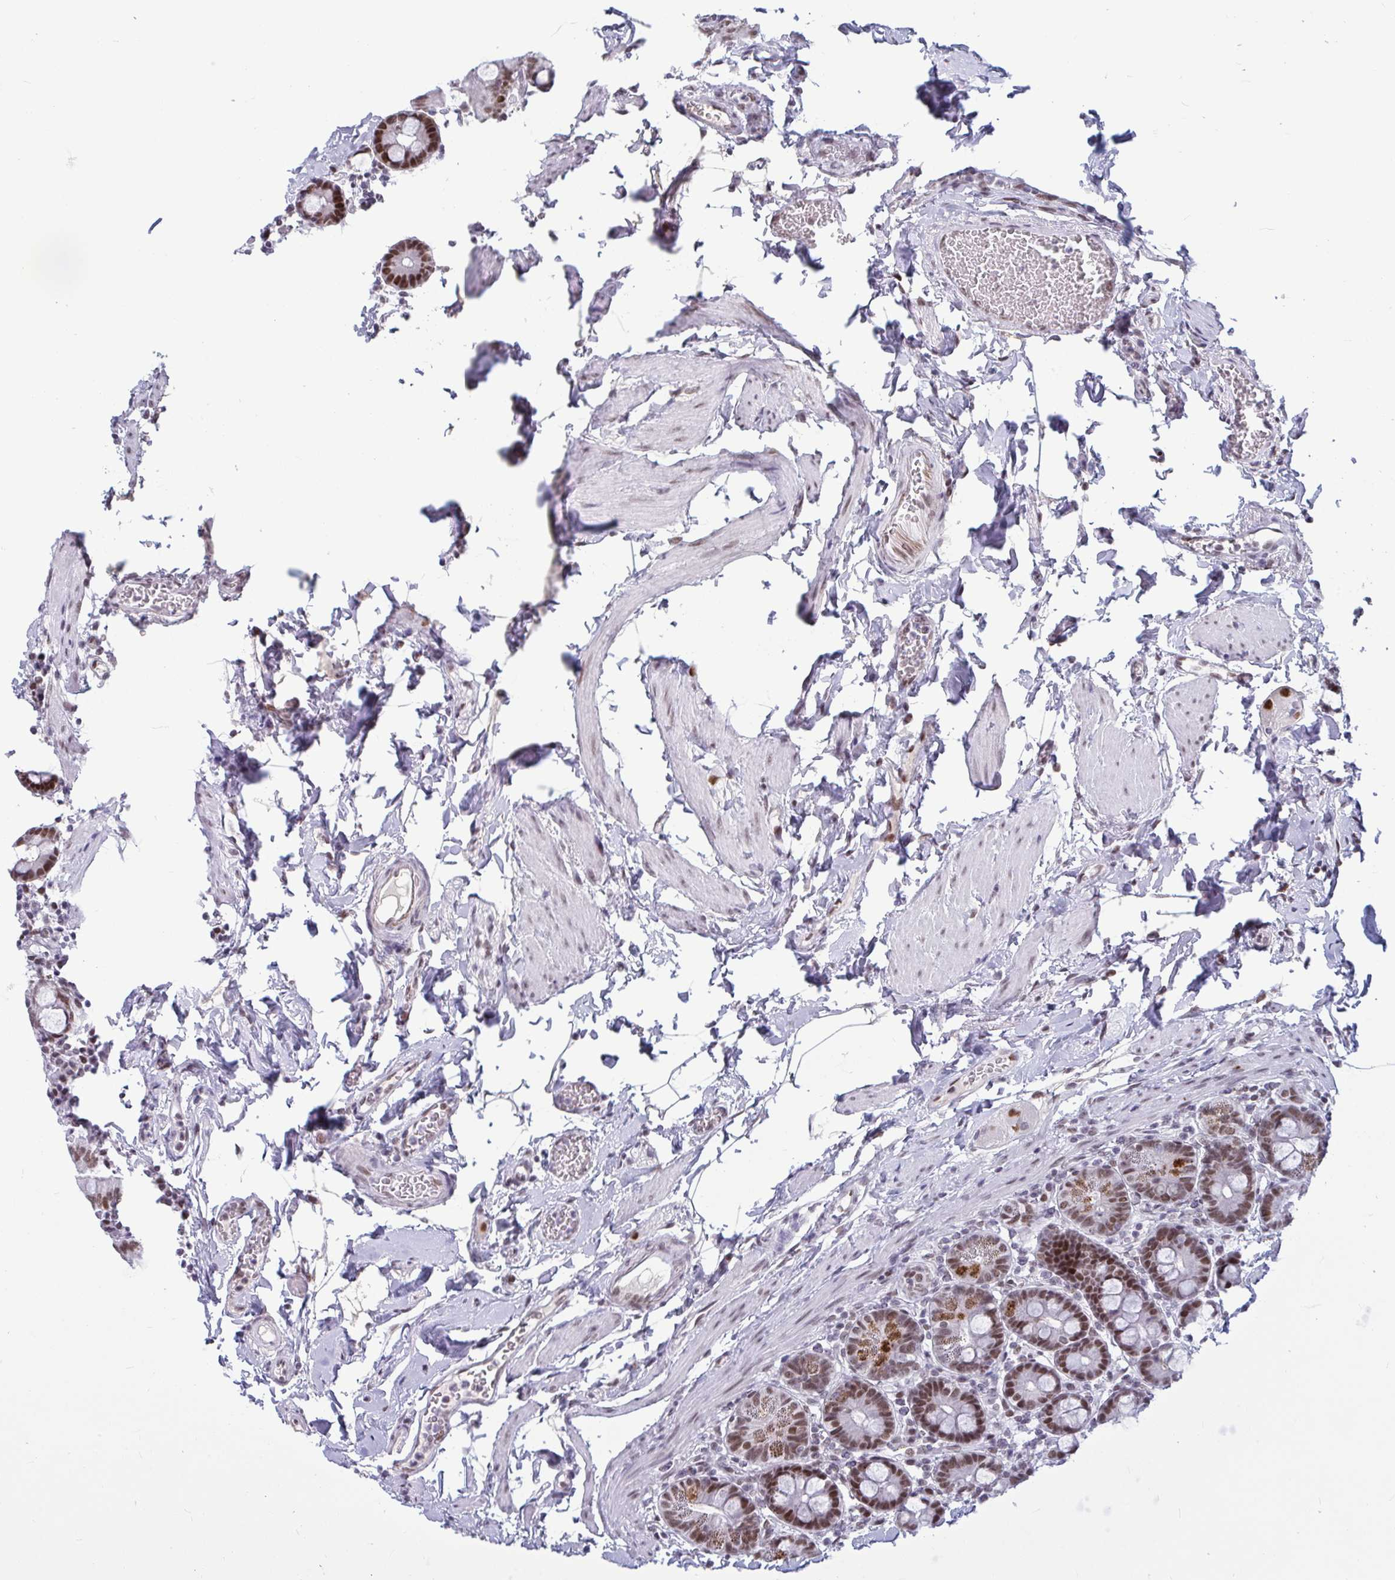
{"staining": {"intensity": "moderate", "quantity": ">75%", "location": "nuclear"}, "tissue": "duodenum", "cell_type": "Glandular cells", "image_type": "normal", "snomed": [{"axis": "morphology", "description": "Normal tissue, NOS"}, {"axis": "topography", "description": "Pancreas"}, {"axis": "topography", "description": "Duodenum"}], "caption": "This histopathology image shows immunohistochemistry staining of normal human duodenum, with medium moderate nuclear staining in about >75% of glandular cells.", "gene": "CBFA2T2", "patient": {"sex": "male", "age": 59}}